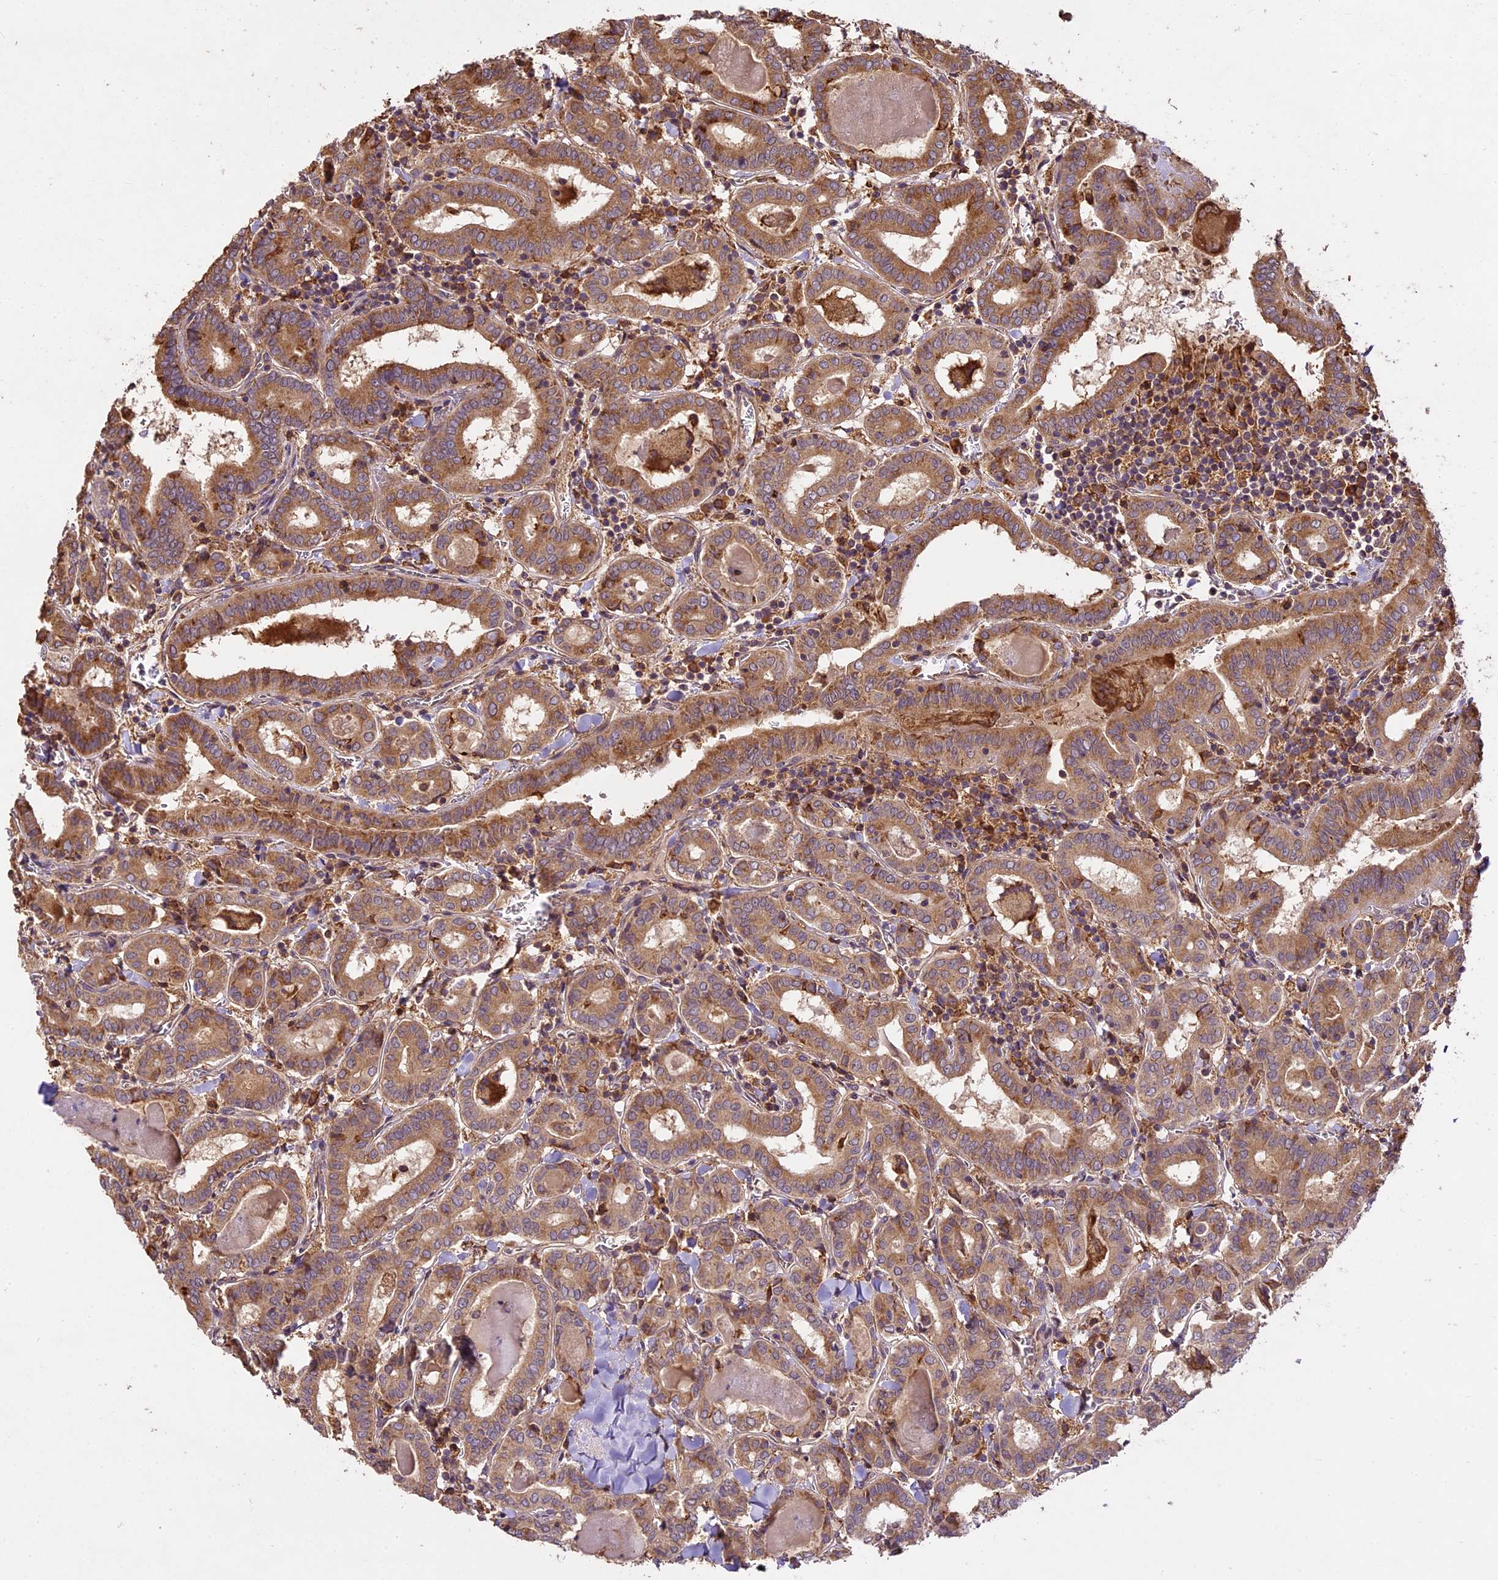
{"staining": {"intensity": "moderate", "quantity": ">75%", "location": "cytoplasmic/membranous"}, "tissue": "thyroid cancer", "cell_type": "Tumor cells", "image_type": "cancer", "snomed": [{"axis": "morphology", "description": "Papillary adenocarcinoma, NOS"}, {"axis": "topography", "description": "Thyroid gland"}], "caption": "Immunohistochemistry (IHC) (DAB) staining of thyroid papillary adenocarcinoma shows moderate cytoplasmic/membranous protein expression in approximately >75% of tumor cells. (IHC, brightfield microscopy, high magnification).", "gene": "BRAP", "patient": {"sex": "female", "age": 72}}